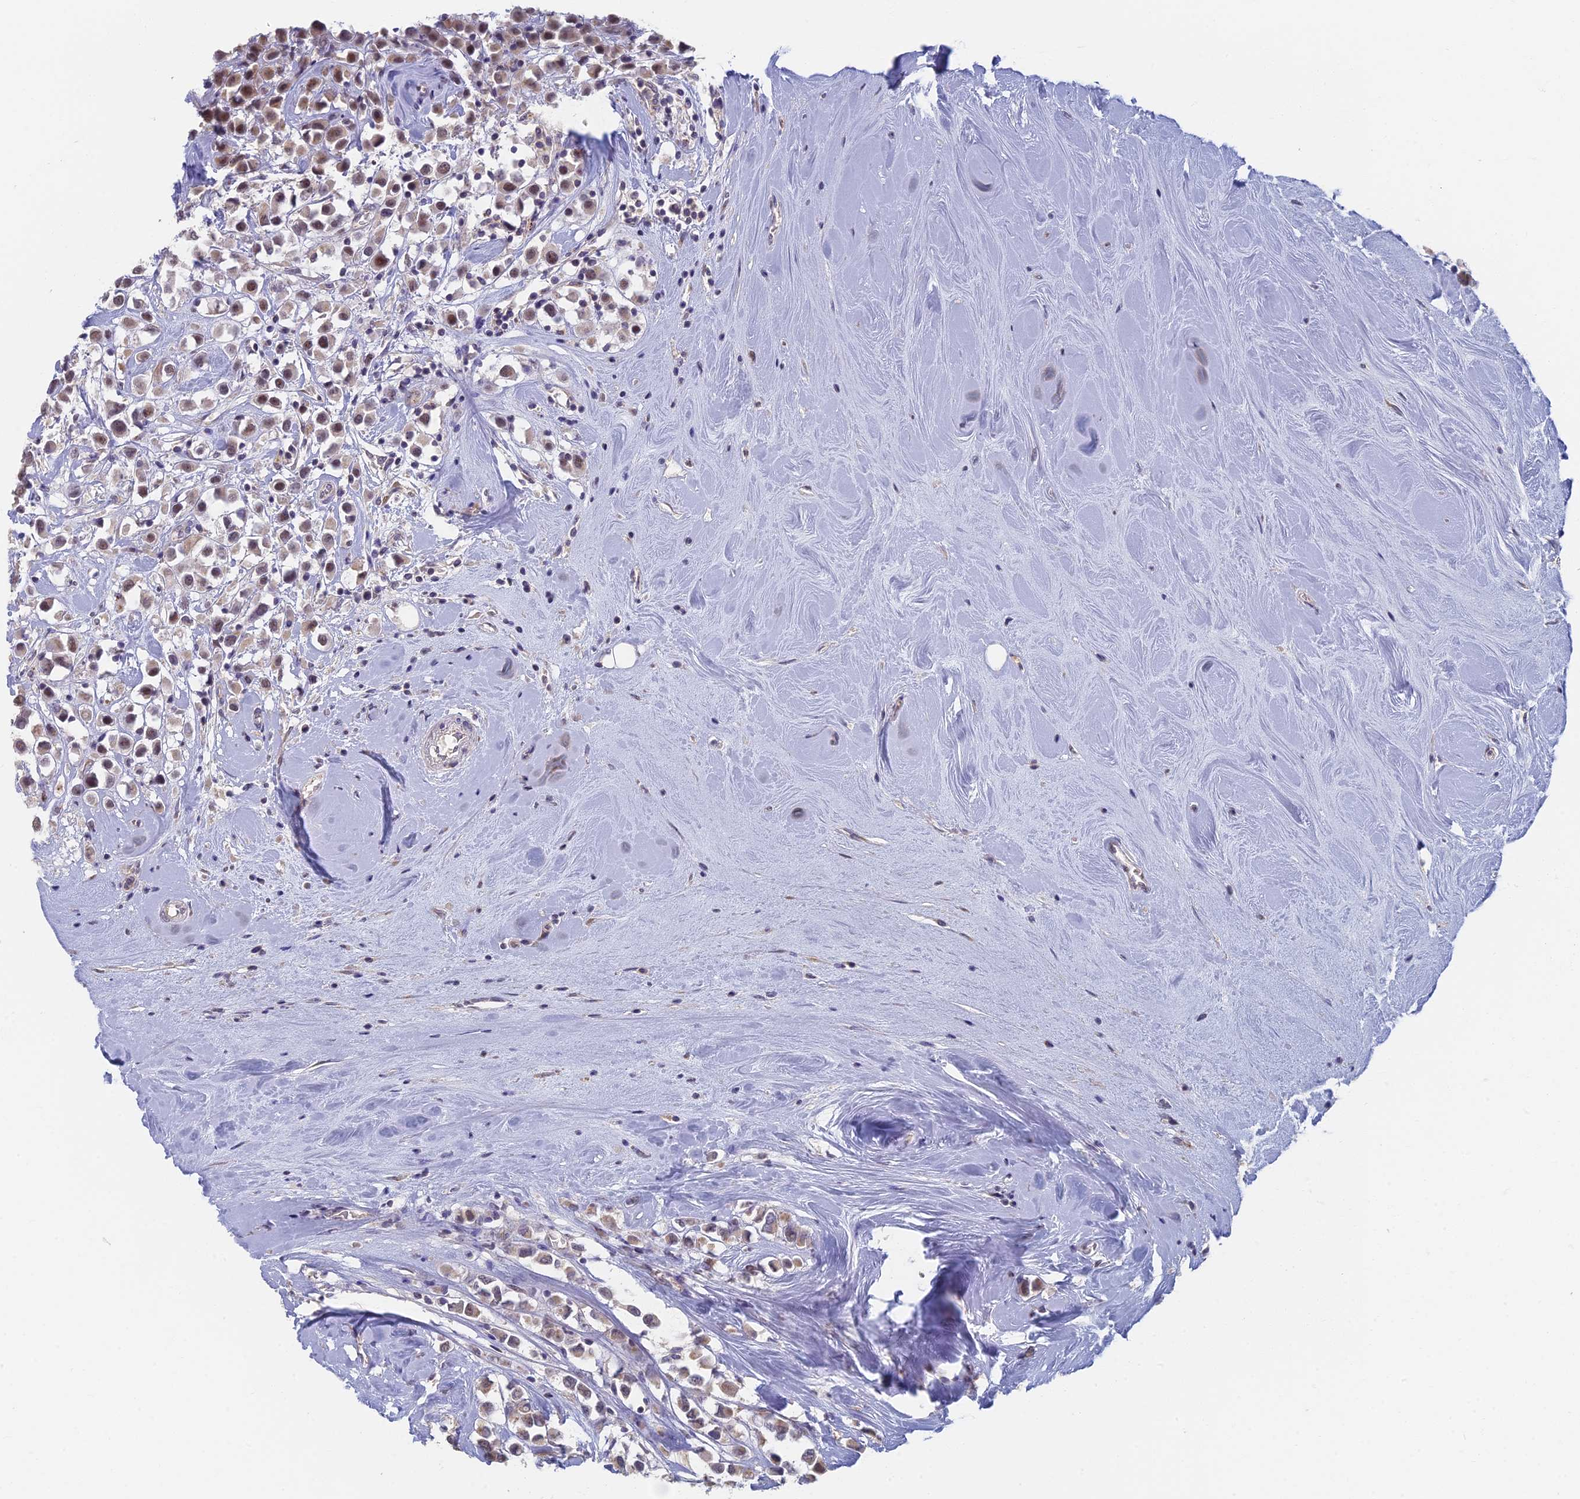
{"staining": {"intensity": "weak", "quantity": "<25%", "location": "cytoplasmic/membranous,nuclear"}, "tissue": "breast cancer", "cell_type": "Tumor cells", "image_type": "cancer", "snomed": [{"axis": "morphology", "description": "Duct carcinoma"}, {"axis": "topography", "description": "Breast"}], "caption": "This is a histopathology image of immunohistochemistry (IHC) staining of breast infiltrating ductal carcinoma, which shows no positivity in tumor cells.", "gene": "GPATCH1", "patient": {"sex": "female", "age": 61}}